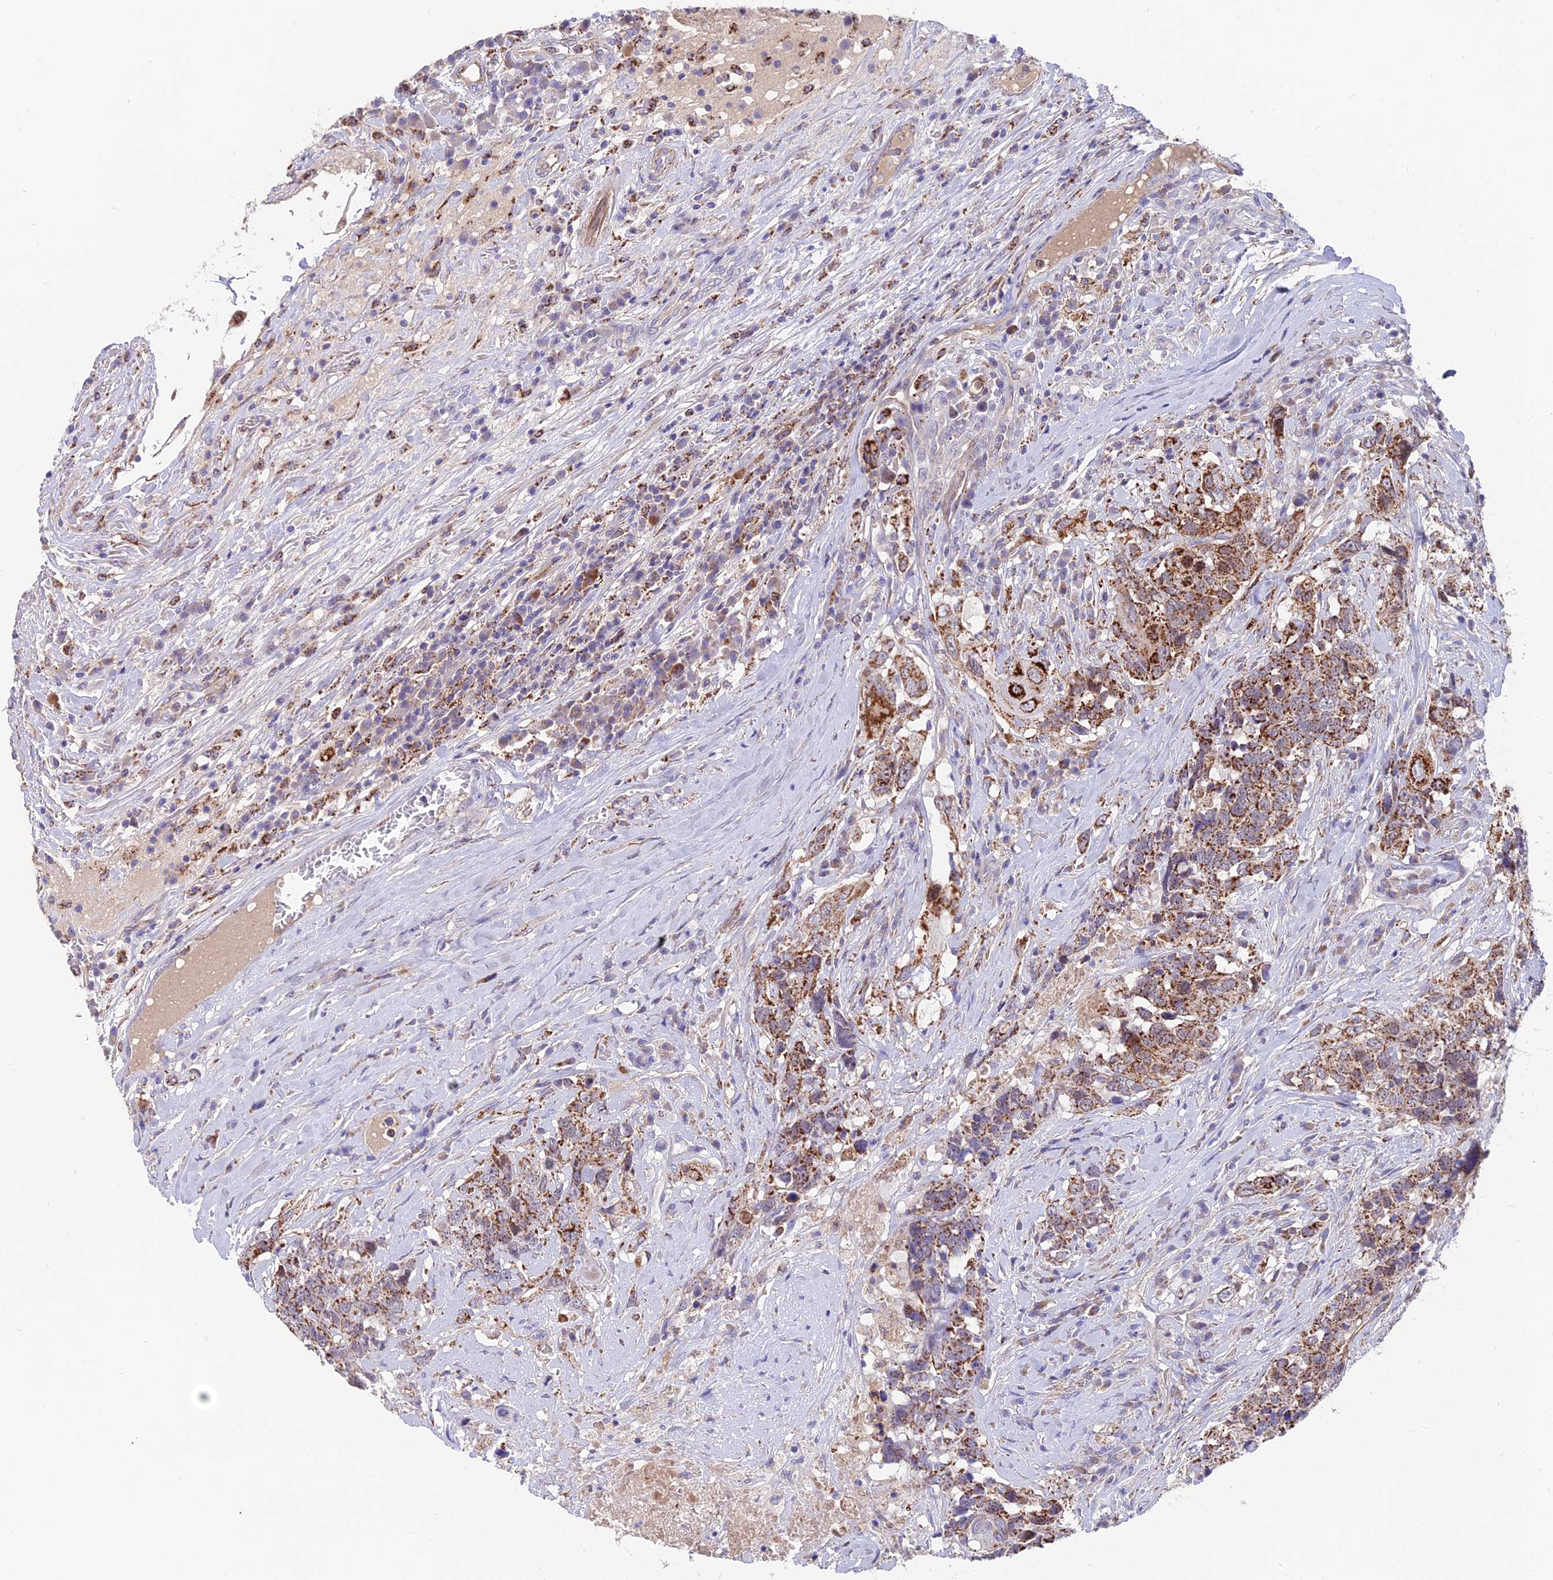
{"staining": {"intensity": "strong", "quantity": ">75%", "location": "cytoplasmic/membranous"}, "tissue": "head and neck cancer", "cell_type": "Tumor cells", "image_type": "cancer", "snomed": [{"axis": "morphology", "description": "Squamous cell carcinoma, NOS"}, {"axis": "topography", "description": "Head-Neck"}], "caption": "Strong cytoplasmic/membranous expression is appreciated in about >75% of tumor cells in head and neck squamous cell carcinoma.", "gene": "TIGD6", "patient": {"sex": "male", "age": 66}}